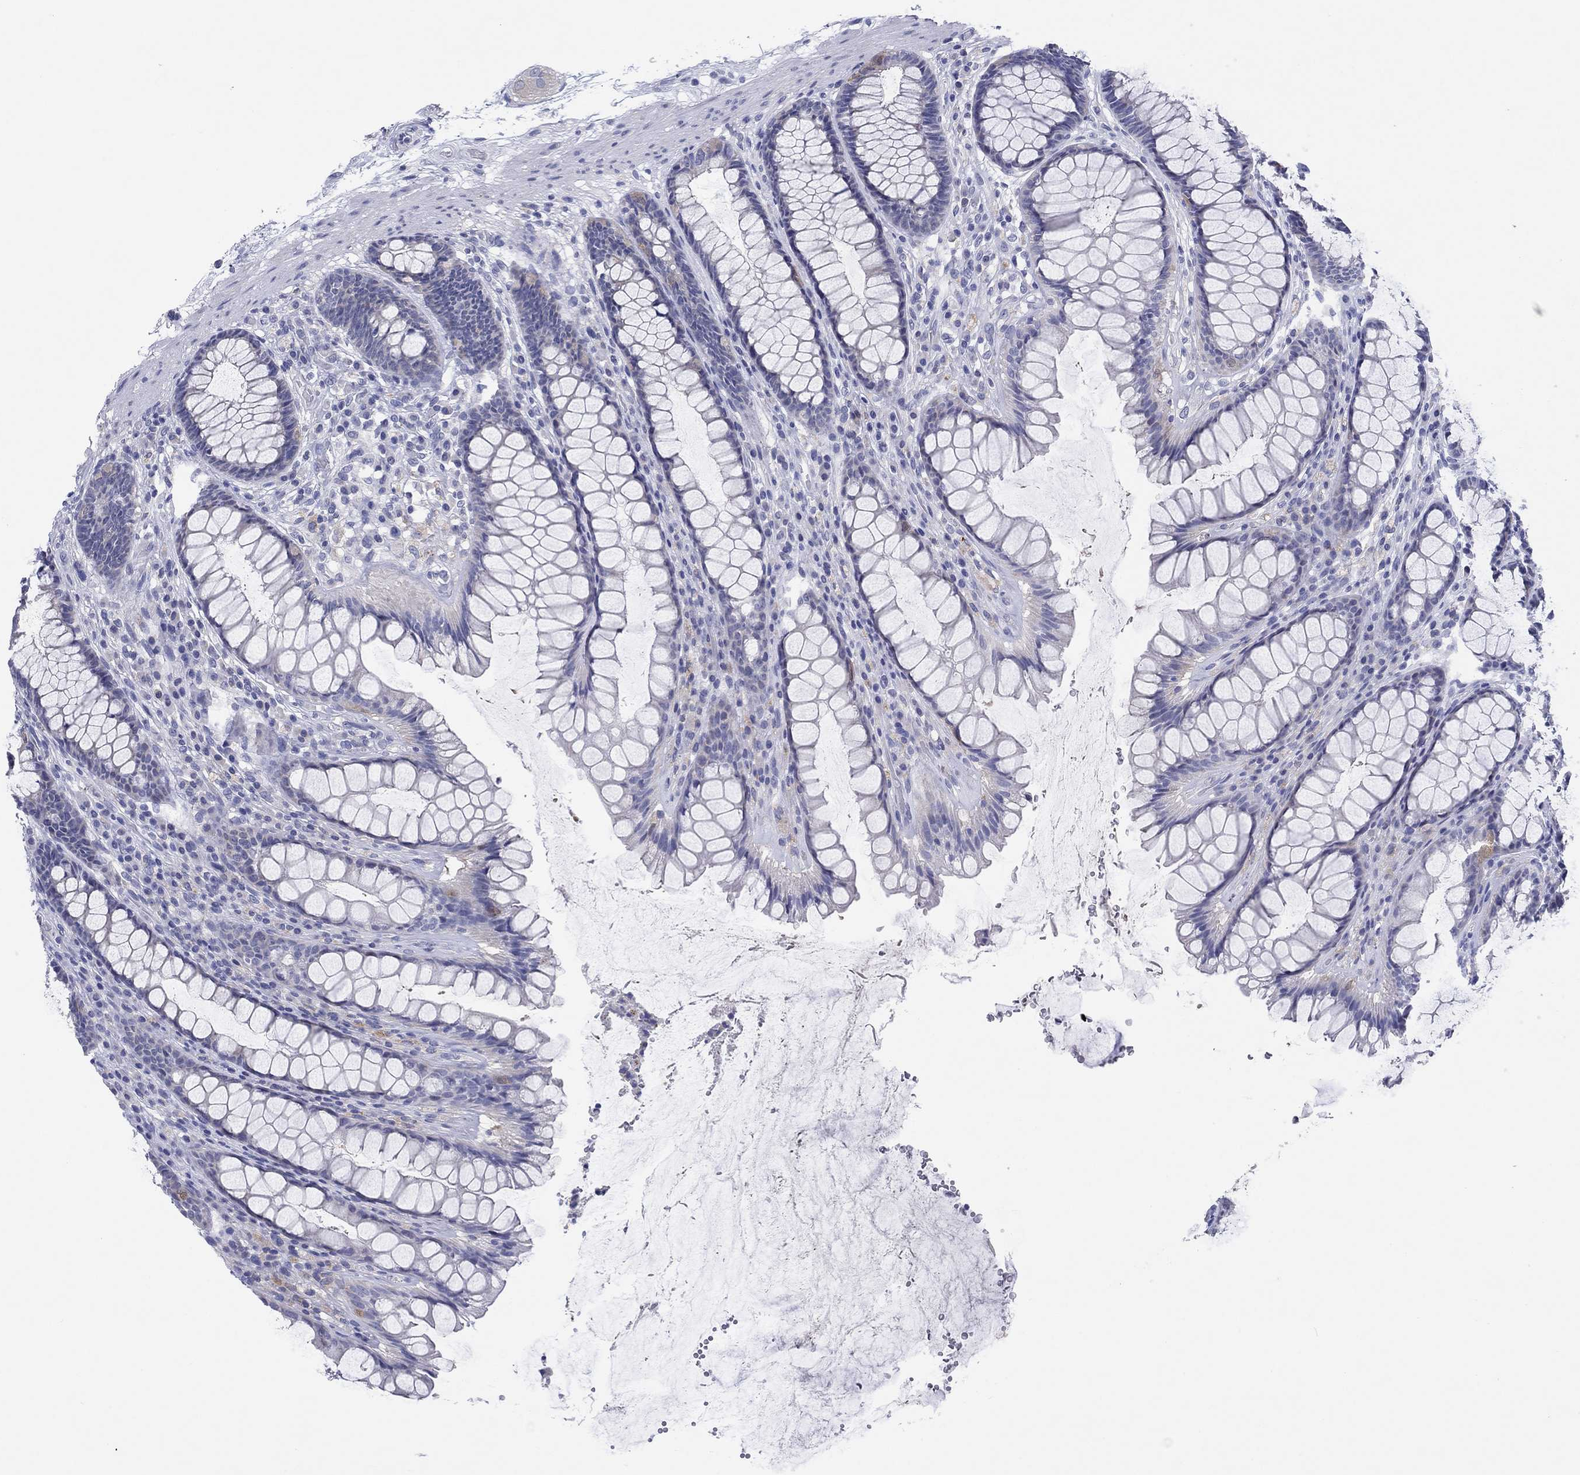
{"staining": {"intensity": "weak", "quantity": "<25%", "location": "cytoplasmic/membranous"}, "tissue": "rectum", "cell_type": "Glandular cells", "image_type": "normal", "snomed": [{"axis": "morphology", "description": "Normal tissue, NOS"}, {"axis": "topography", "description": "Rectum"}], "caption": "IHC histopathology image of benign human rectum stained for a protein (brown), which demonstrates no staining in glandular cells.", "gene": "HDC", "patient": {"sex": "male", "age": 72}}